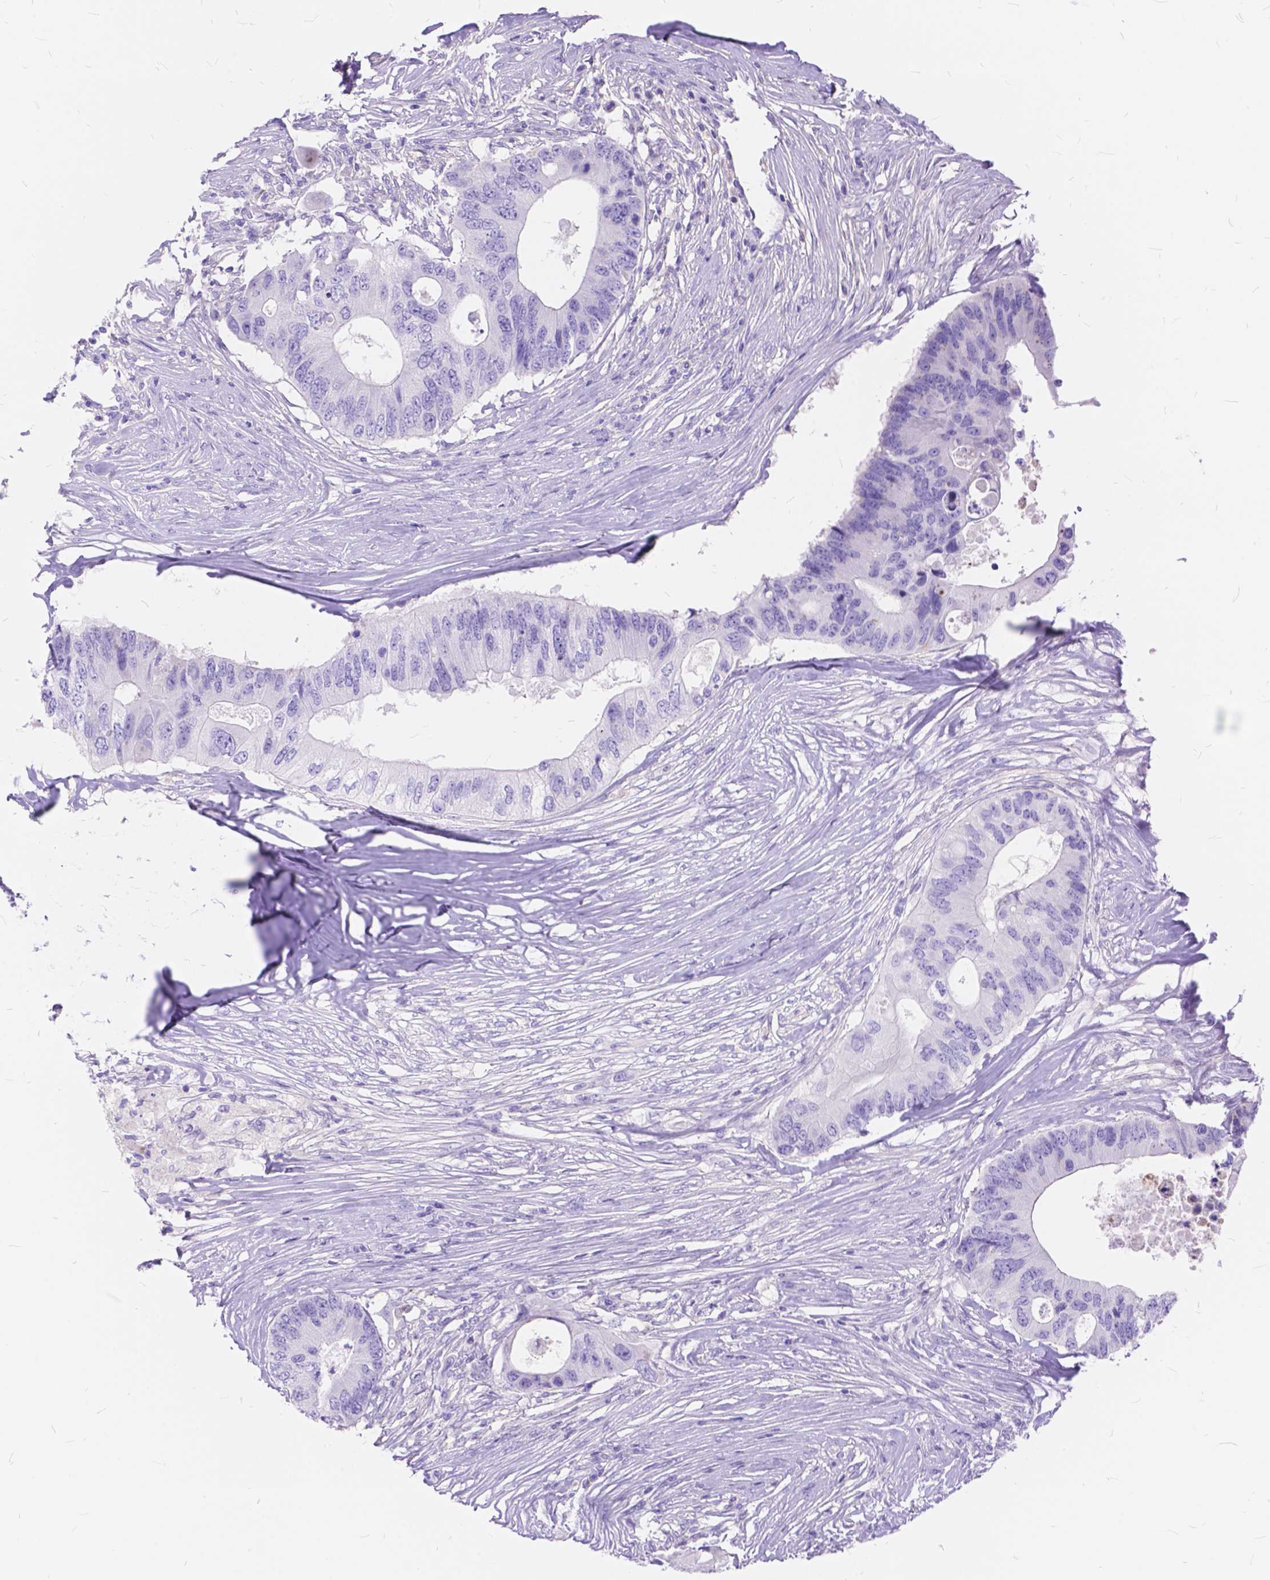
{"staining": {"intensity": "negative", "quantity": "none", "location": "none"}, "tissue": "colorectal cancer", "cell_type": "Tumor cells", "image_type": "cancer", "snomed": [{"axis": "morphology", "description": "Adenocarcinoma, NOS"}, {"axis": "topography", "description": "Colon"}], "caption": "Colorectal adenocarcinoma stained for a protein using IHC exhibits no staining tumor cells.", "gene": "FOXL2", "patient": {"sex": "male", "age": 71}}